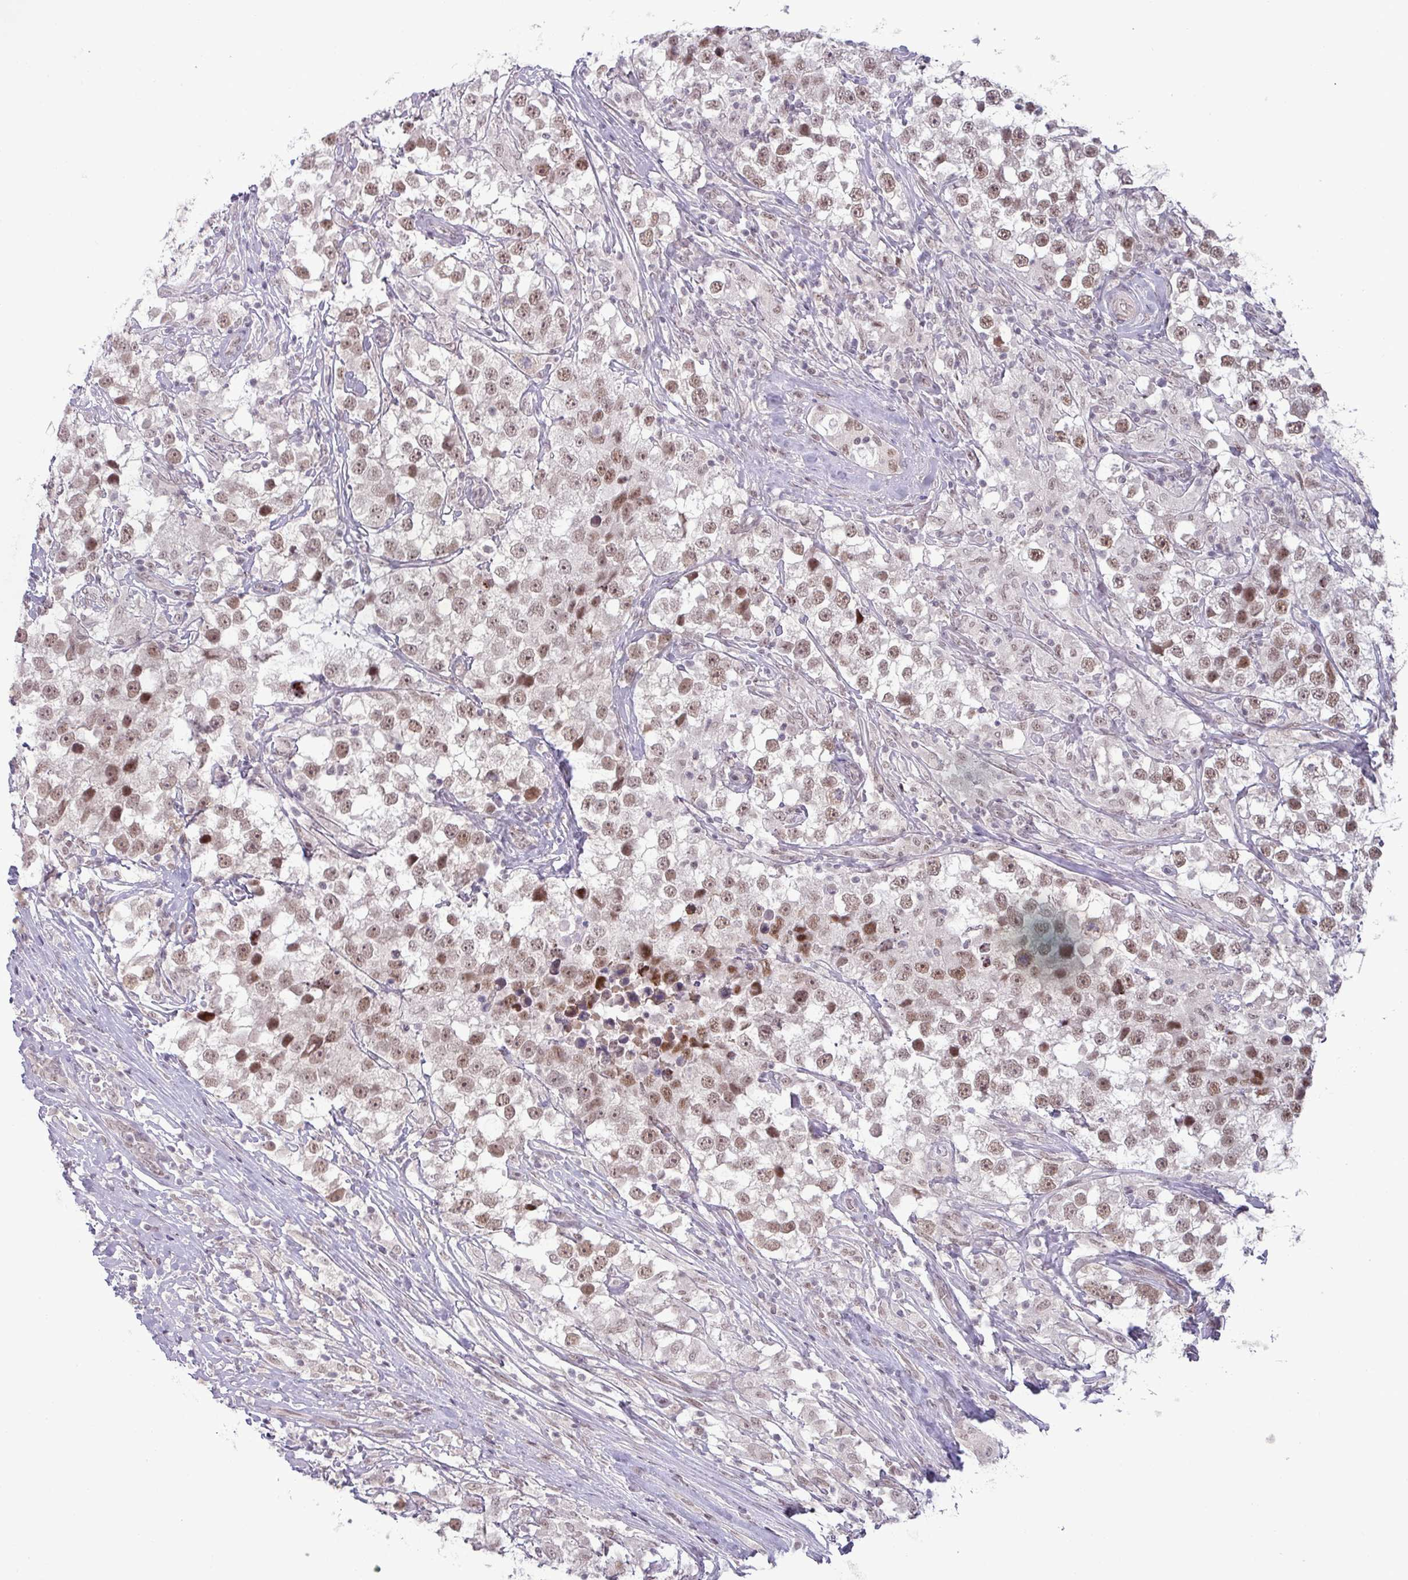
{"staining": {"intensity": "moderate", "quantity": ">75%", "location": "nuclear"}, "tissue": "testis cancer", "cell_type": "Tumor cells", "image_type": "cancer", "snomed": [{"axis": "morphology", "description": "Seminoma, NOS"}, {"axis": "topography", "description": "Testis"}], "caption": "Immunohistochemical staining of testis seminoma reveals moderate nuclear protein expression in about >75% of tumor cells.", "gene": "PTPN20", "patient": {"sex": "male", "age": 46}}